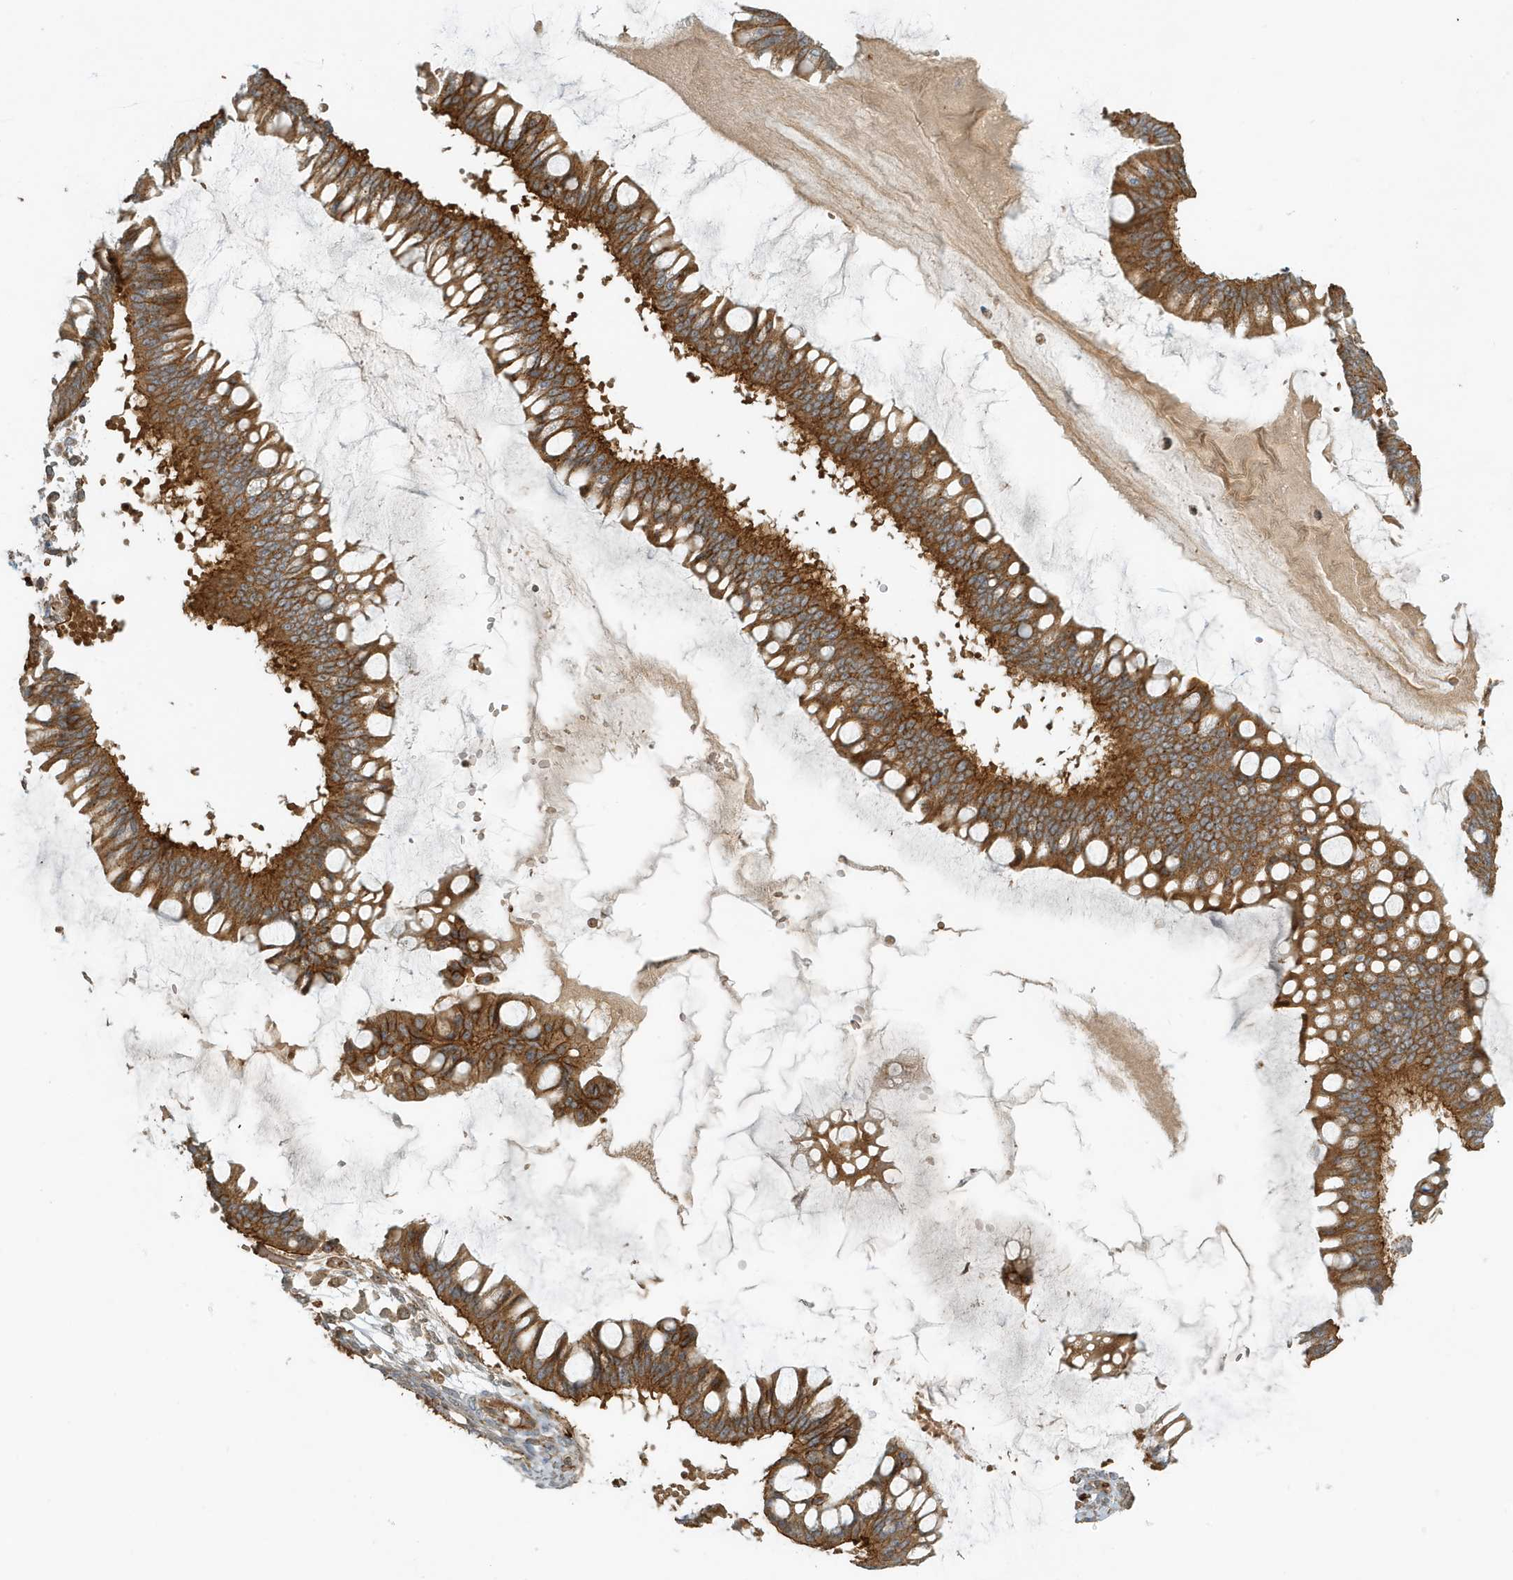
{"staining": {"intensity": "moderate", "quantity": ">75%", "location": "cytoplasmic/membranous"}, "tissue": "ovarian cancer", "cell_type": "Tumor cells", "image_type": "cancer", "snomed": [{"axis": "morphology", "description": "Cystadenocarcinoma, mucinous, NOS"}, {"axis": "topography", "description": "Ovary"}], "caption": "Immunohistochemical staining of human ovarian cancer displays medium levels of moderate cytoplasmic/membranous protein expression in about >75% of tumor cells.", "gene": "FYCO1", "patient": {"sex": "female", "age": 73}}